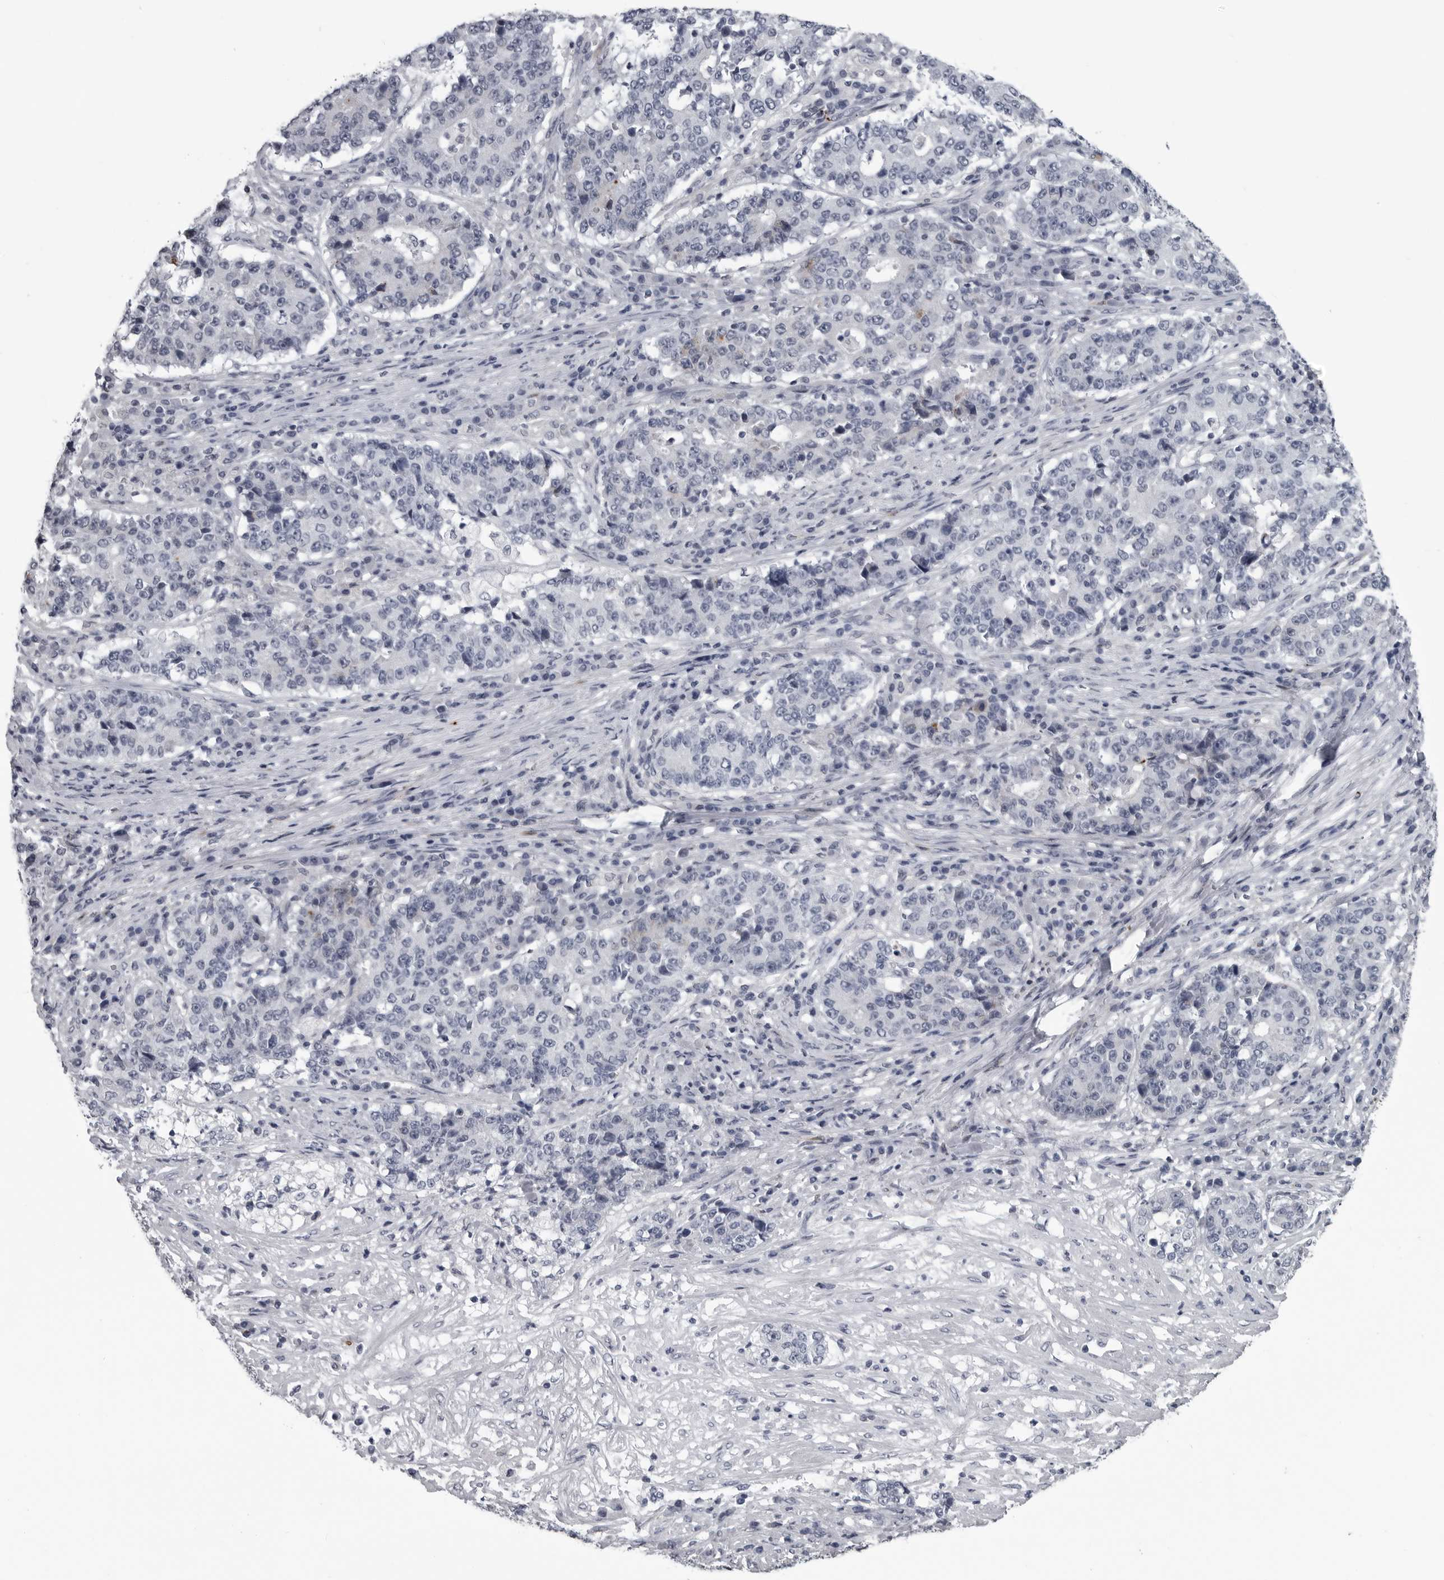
{"staining": {"intensity": "negative", "quantity": "none", "location": "none"}, "tissue": "stomach cancer", "cell_type": "Tumor cells", "image_type": "cancer", "snomed": [{"axis": "morphology", "description": "Adenocarcinoma, NOS"}, {"axis": "topography", "description": "Stomach"}], "caption": "Tumor cells show no significant protein positivity in stomach adenocarcinoma. Nuclei are stained in blue.", "gene": "LYSMD1", "patient": {"sex": "male", "age": 59}}